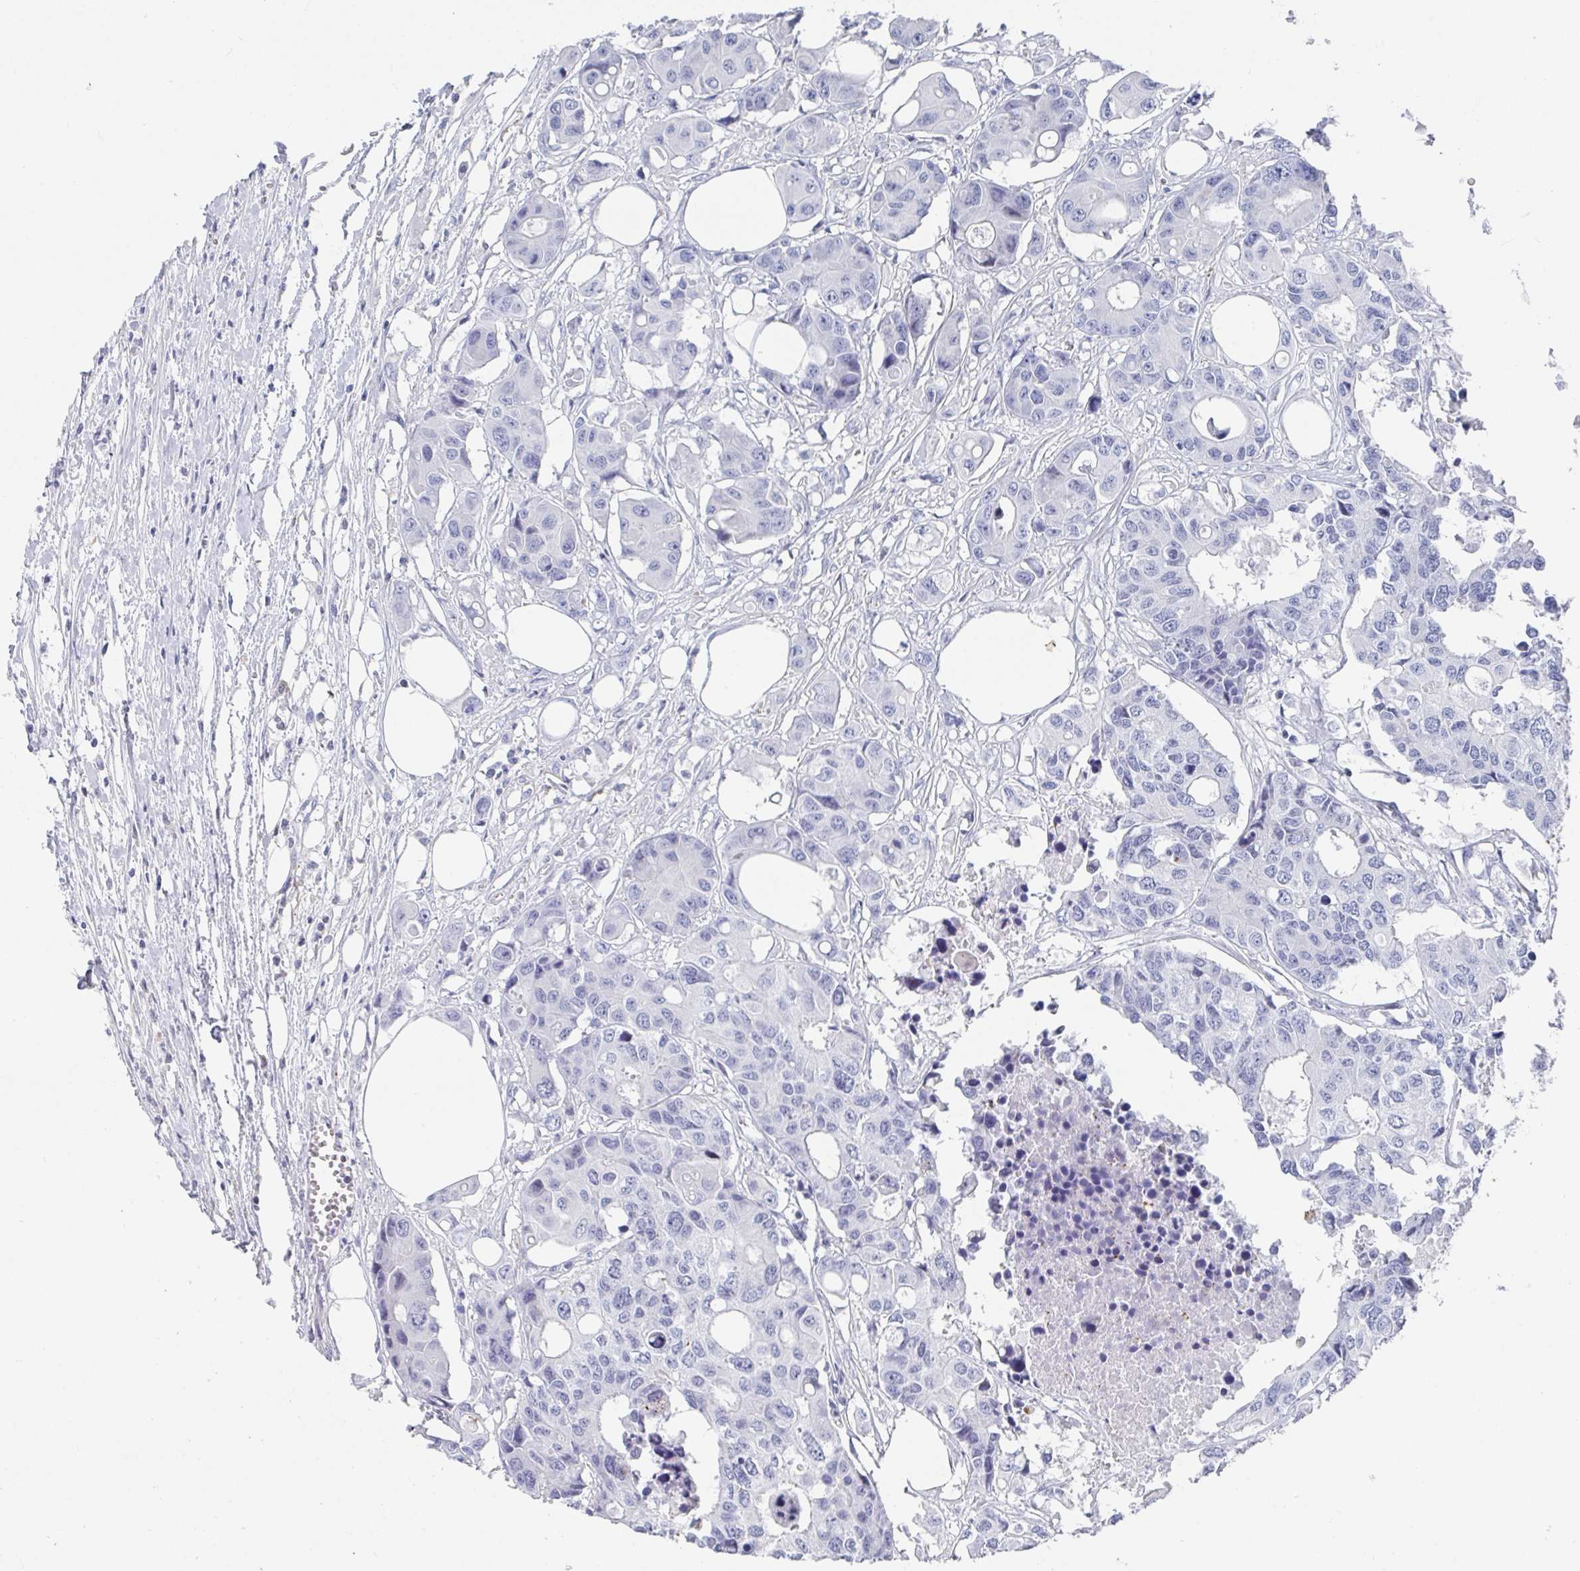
{"staining": {"intensity": "negative", "quantity": "none", "location": "none"}, "tissue": "colorectal cancer", "cell_type": "Tumor cells", "image_type": "cancer", "snomed": [{"axis": "morphology", "description": "Adenocarcinoma, NOS"}, {"axis": "topography", "description": "Colon"}], "caption": "Immunohistochemistry (IHC) photomicrograph of colorectal cancer stained for a protein (brown), which demonstrates no staining in tumor cells.", "gene": "ZFP82", "patient": {"sex": "male", "age": 77}}